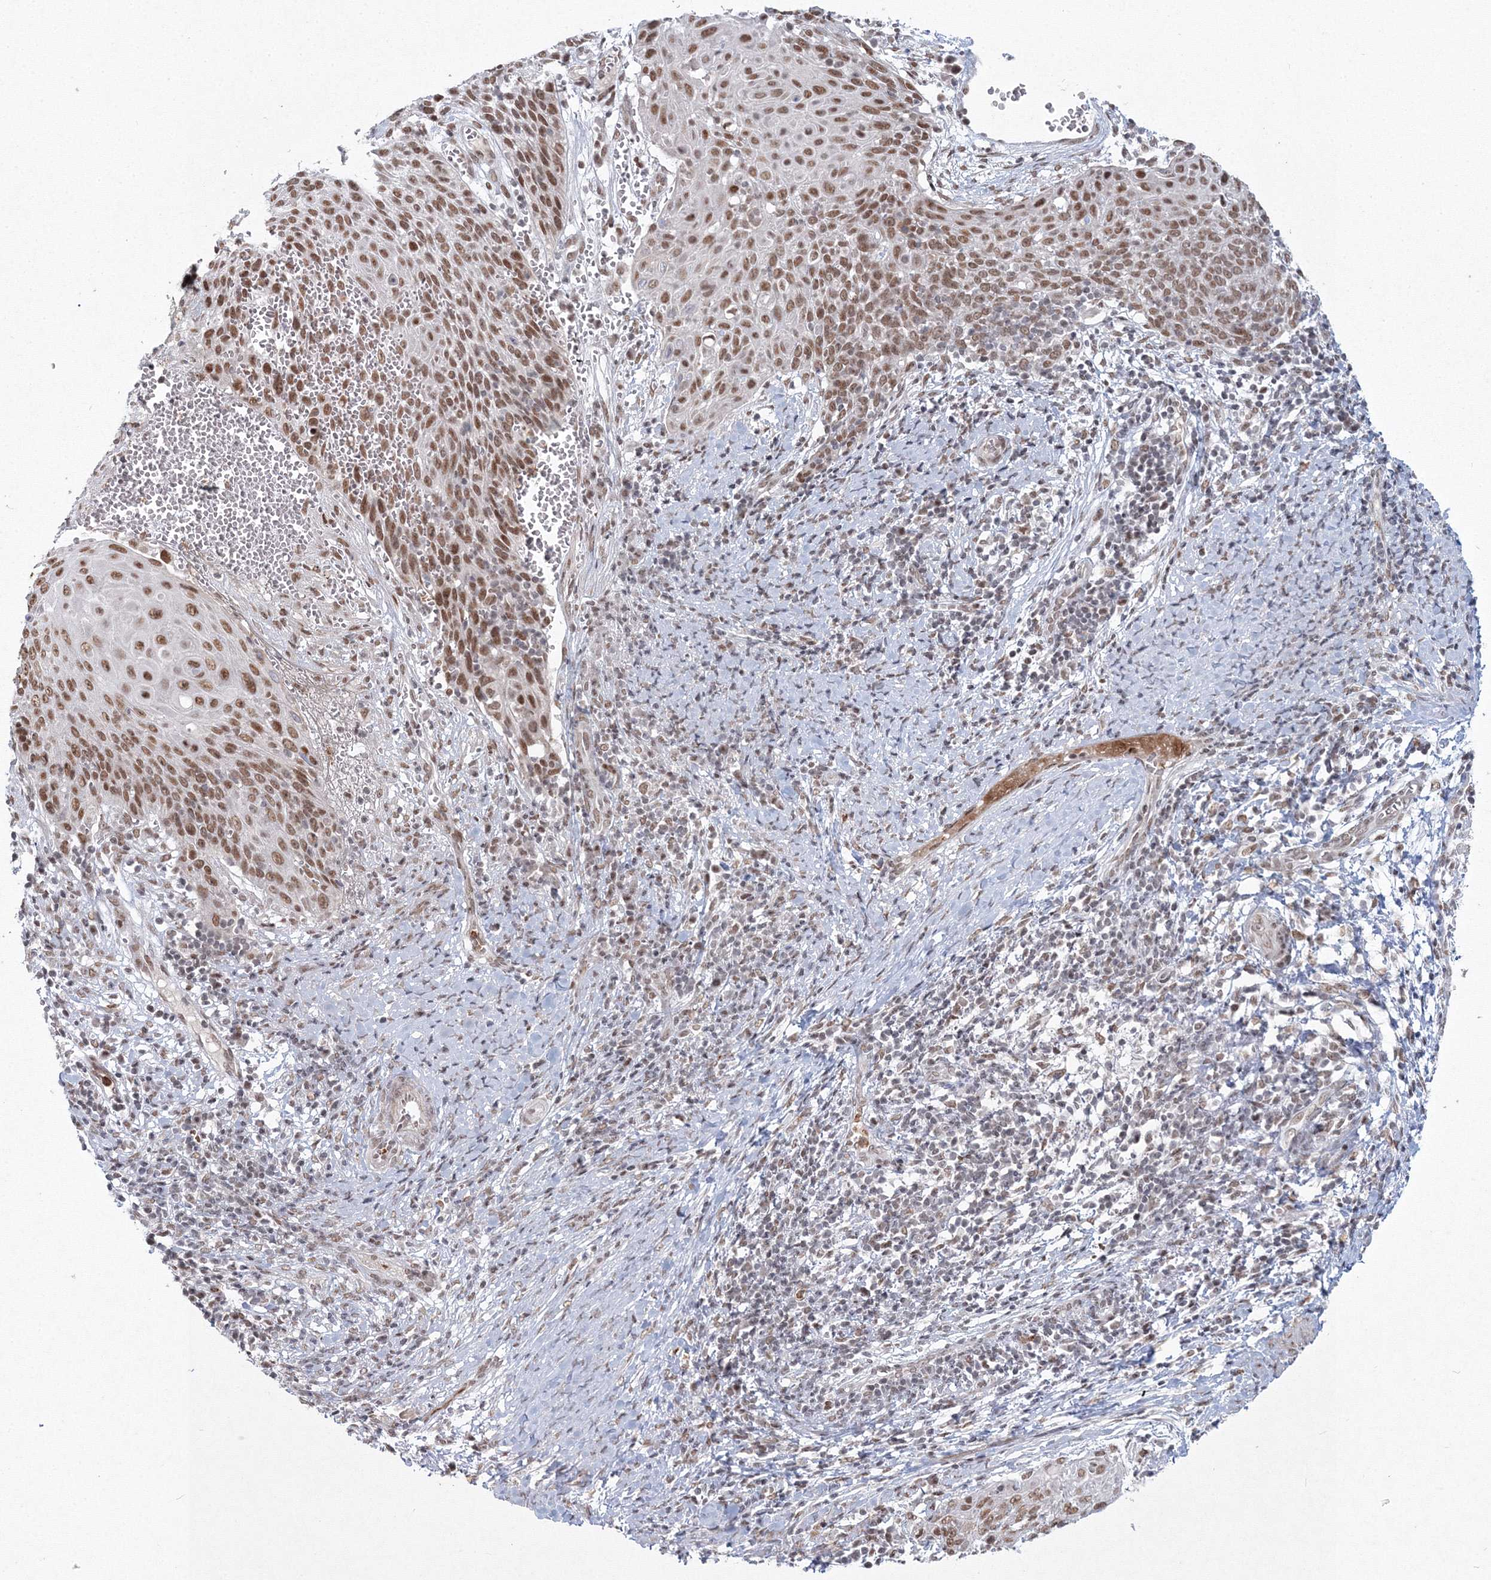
{"staining": {"intensity": "moderate", "quantity": ">75%", "location": "nuclear"}, "tissue": "cervical cancer", "cell_type": "Tumor cells", "image_type": "cancer", "snomed": [{"axis": "morphology", "description": "Squamous cell carcinoma, NOS"}, {"axis": "topography", "description": "Cervix"}], "caption": "IHC photomicrograph of neoplastic tissue: squamous cell carcinoma (cervical) stained using immunohistochemistry (IHC) reveals medium levels of moderate protein expression localized specifically in the nuclear of tumor cells, appearing as a nuclear brown color.", "gene": "C3orf33", "patient": {"sex": "female", "age": 39}}